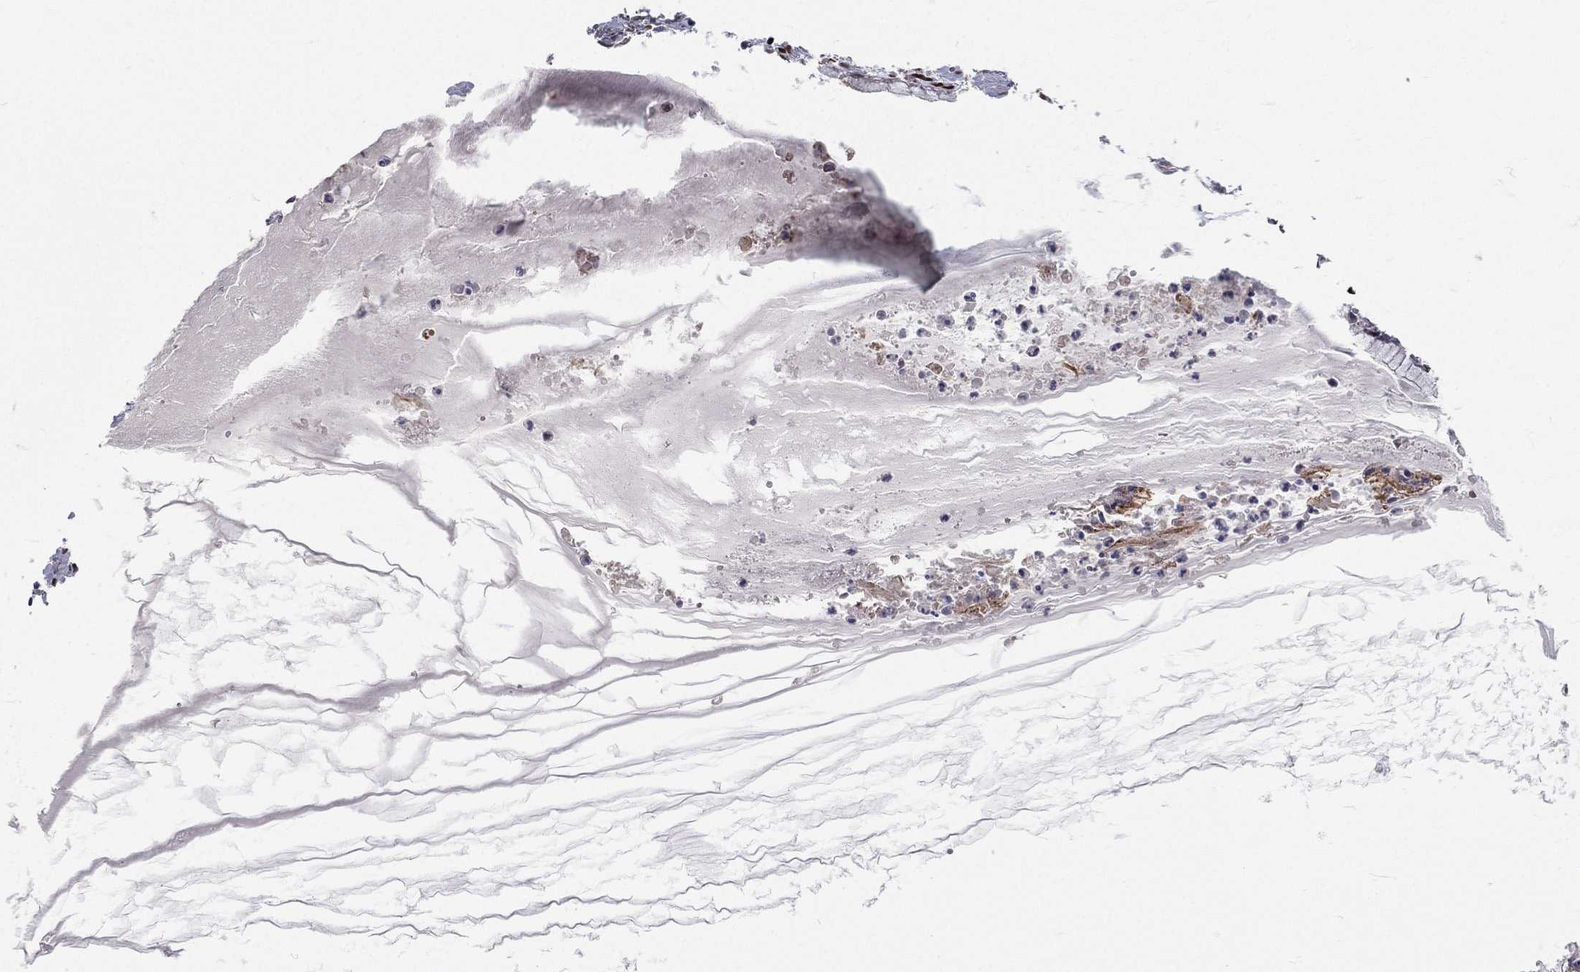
{"staining": {"intensity": "negative", "quantity": "none", "location": "none"}, "tissue": "ovarian cancer", "cell_type": "Tumor cells", "image_type": "cancer", "snomed": [{"axis": "morphology", "description": "Cystadenocarcinoma, mucinous, NOS"}, {"axis": "topography", "description": "Ovary"}], "caption": "Immunohistochemistry of ovarian mucinous cystadenocarcinoma displays no expression in tumor cells.", "gene": "ZEB1", "patient": {"sex": "female", "age": 41}}